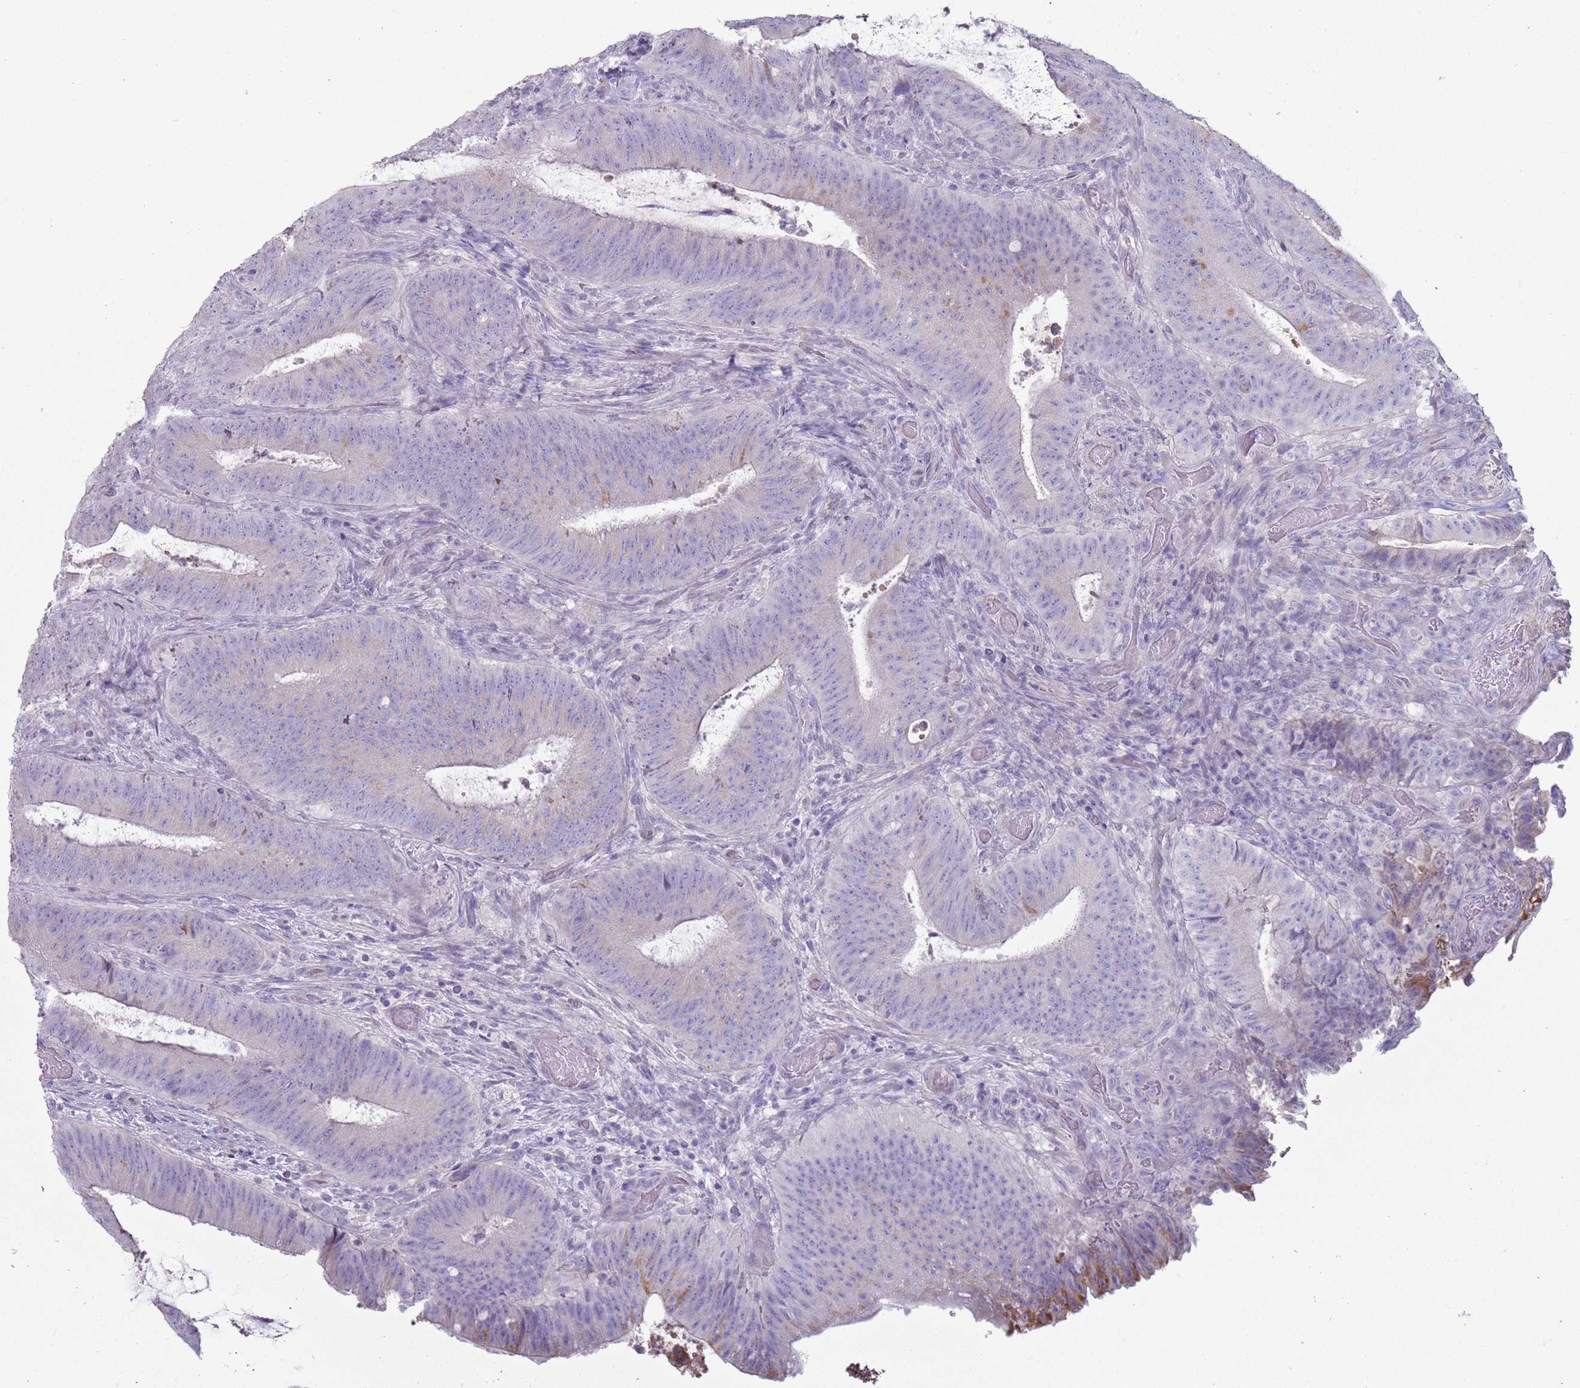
{"staining": {"intensity": "moderate", "quantity": "<25%", "location": "cytoplasmic/membranous"}, "tissue": "colorectal cancer", "cell_type": "Tumor cells", "image_type": "cancer", "snomed": [{"axis": "morphology", "description": "Adenocarcinoma, NOS"}, {"axis": "topography", "description": "Colon"}], "caption": "Protein staining of colorectal cancer (adenocarcinoma) tissue reveals moderate cytoplasmic/membranous expression in approximately <25% of tumor cells. (Stains: DAB (3,3'-diaminobenzidine) in brown, nuclei in blue, Microscopy: brightfield microscopy at high magnification).", "gene": "NPAP1", "patient": {"sex": "female", "age": 43}}